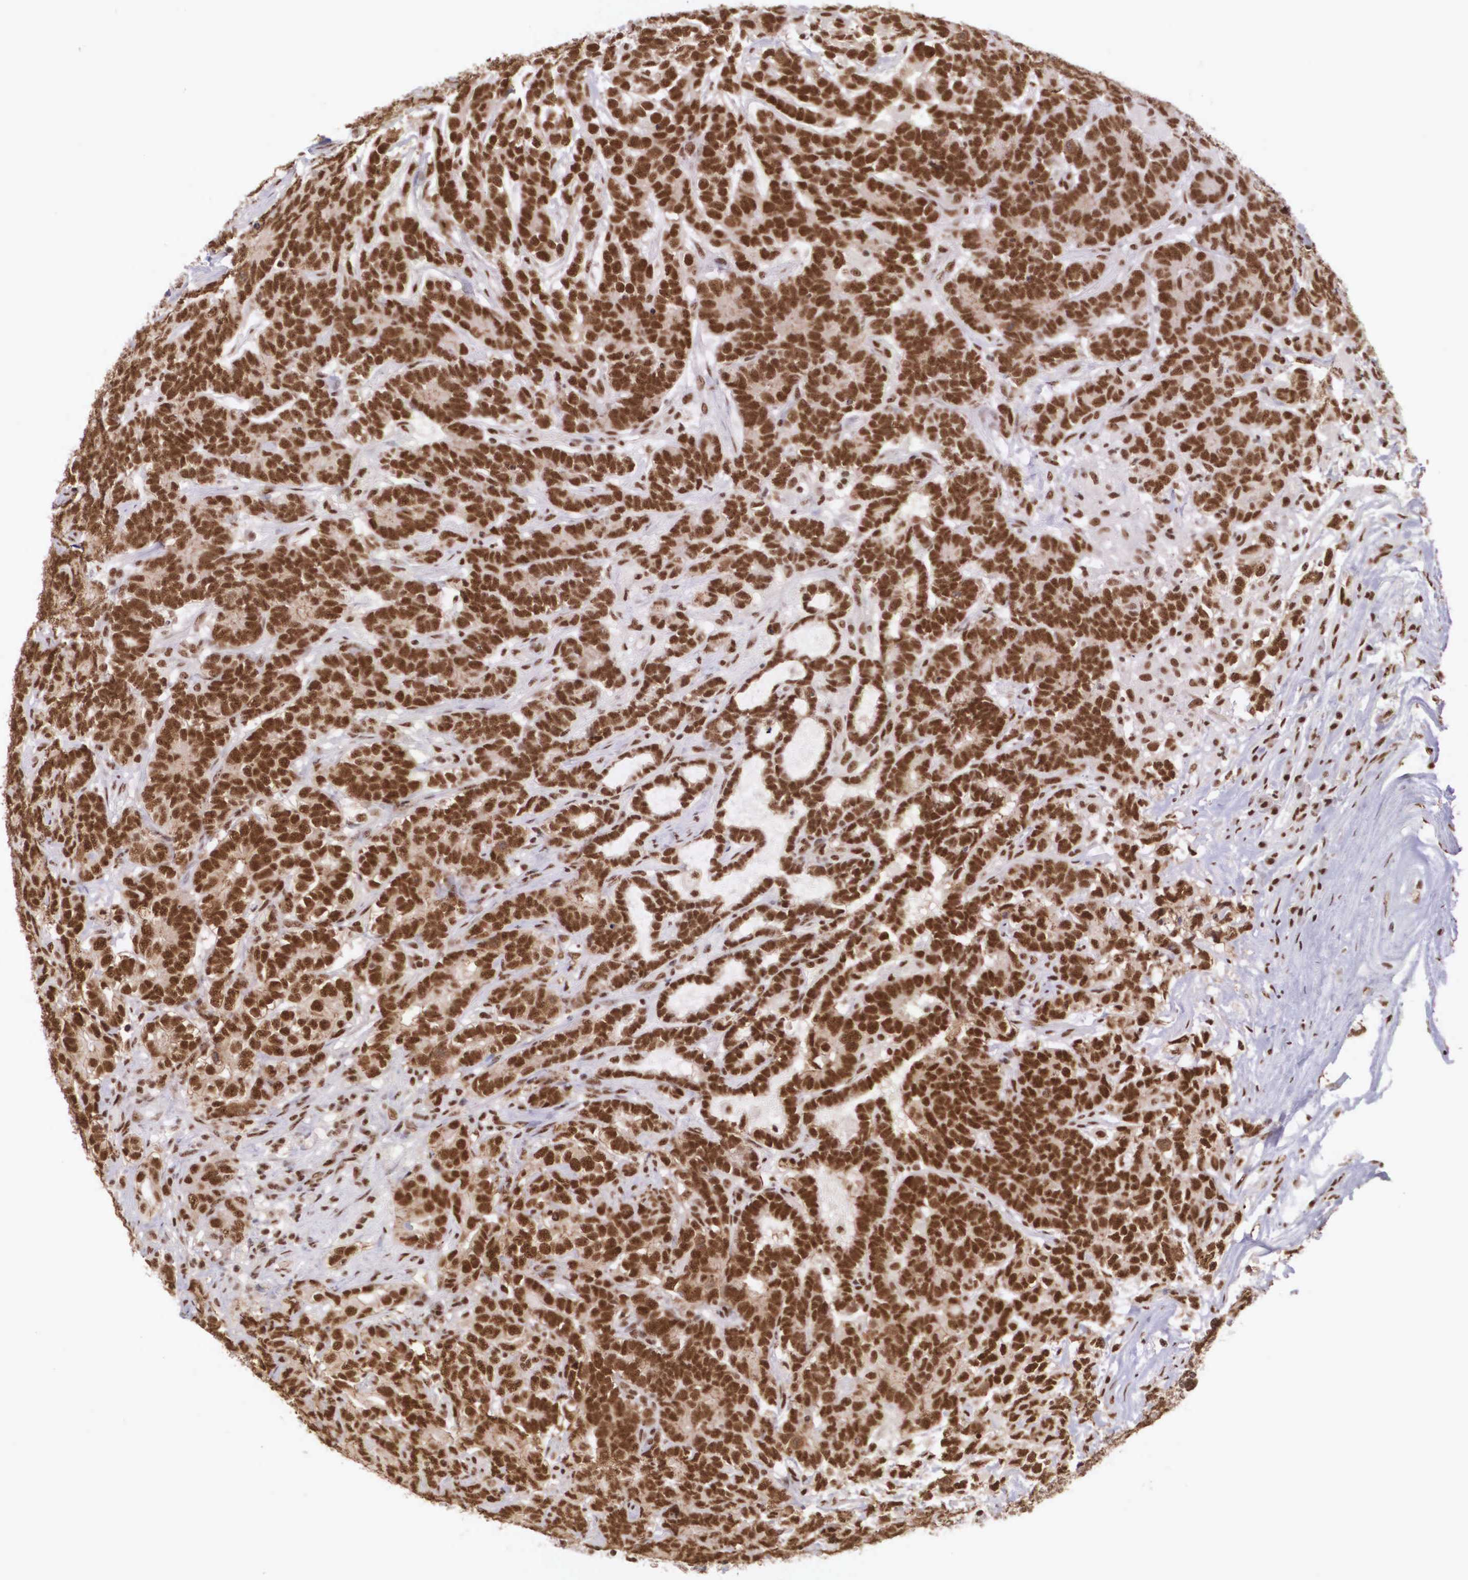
{"staining": {"intensity": "strong", "quantity": ">75%", "location": "cytoplasmic/membranous,nuclear"}, "tissue": "testis cancer", "cell_type": "Tumor cells", "image_type": "cancer", "snomed": [{"axis": "morphology", "description": "Carcinoma, Embryonal, NOS"}, {"axis": "topography", "description": "Testis"}], "caption": "Immunohistochemical staining of embryonal carcinoma (testis) demonstrates strong cytoplasmic/membranous and nuclear protein staining in approximately >75% of tumor cells.", "gene": "POLR2F", "patient": {"sex": "male", "age": 26}}